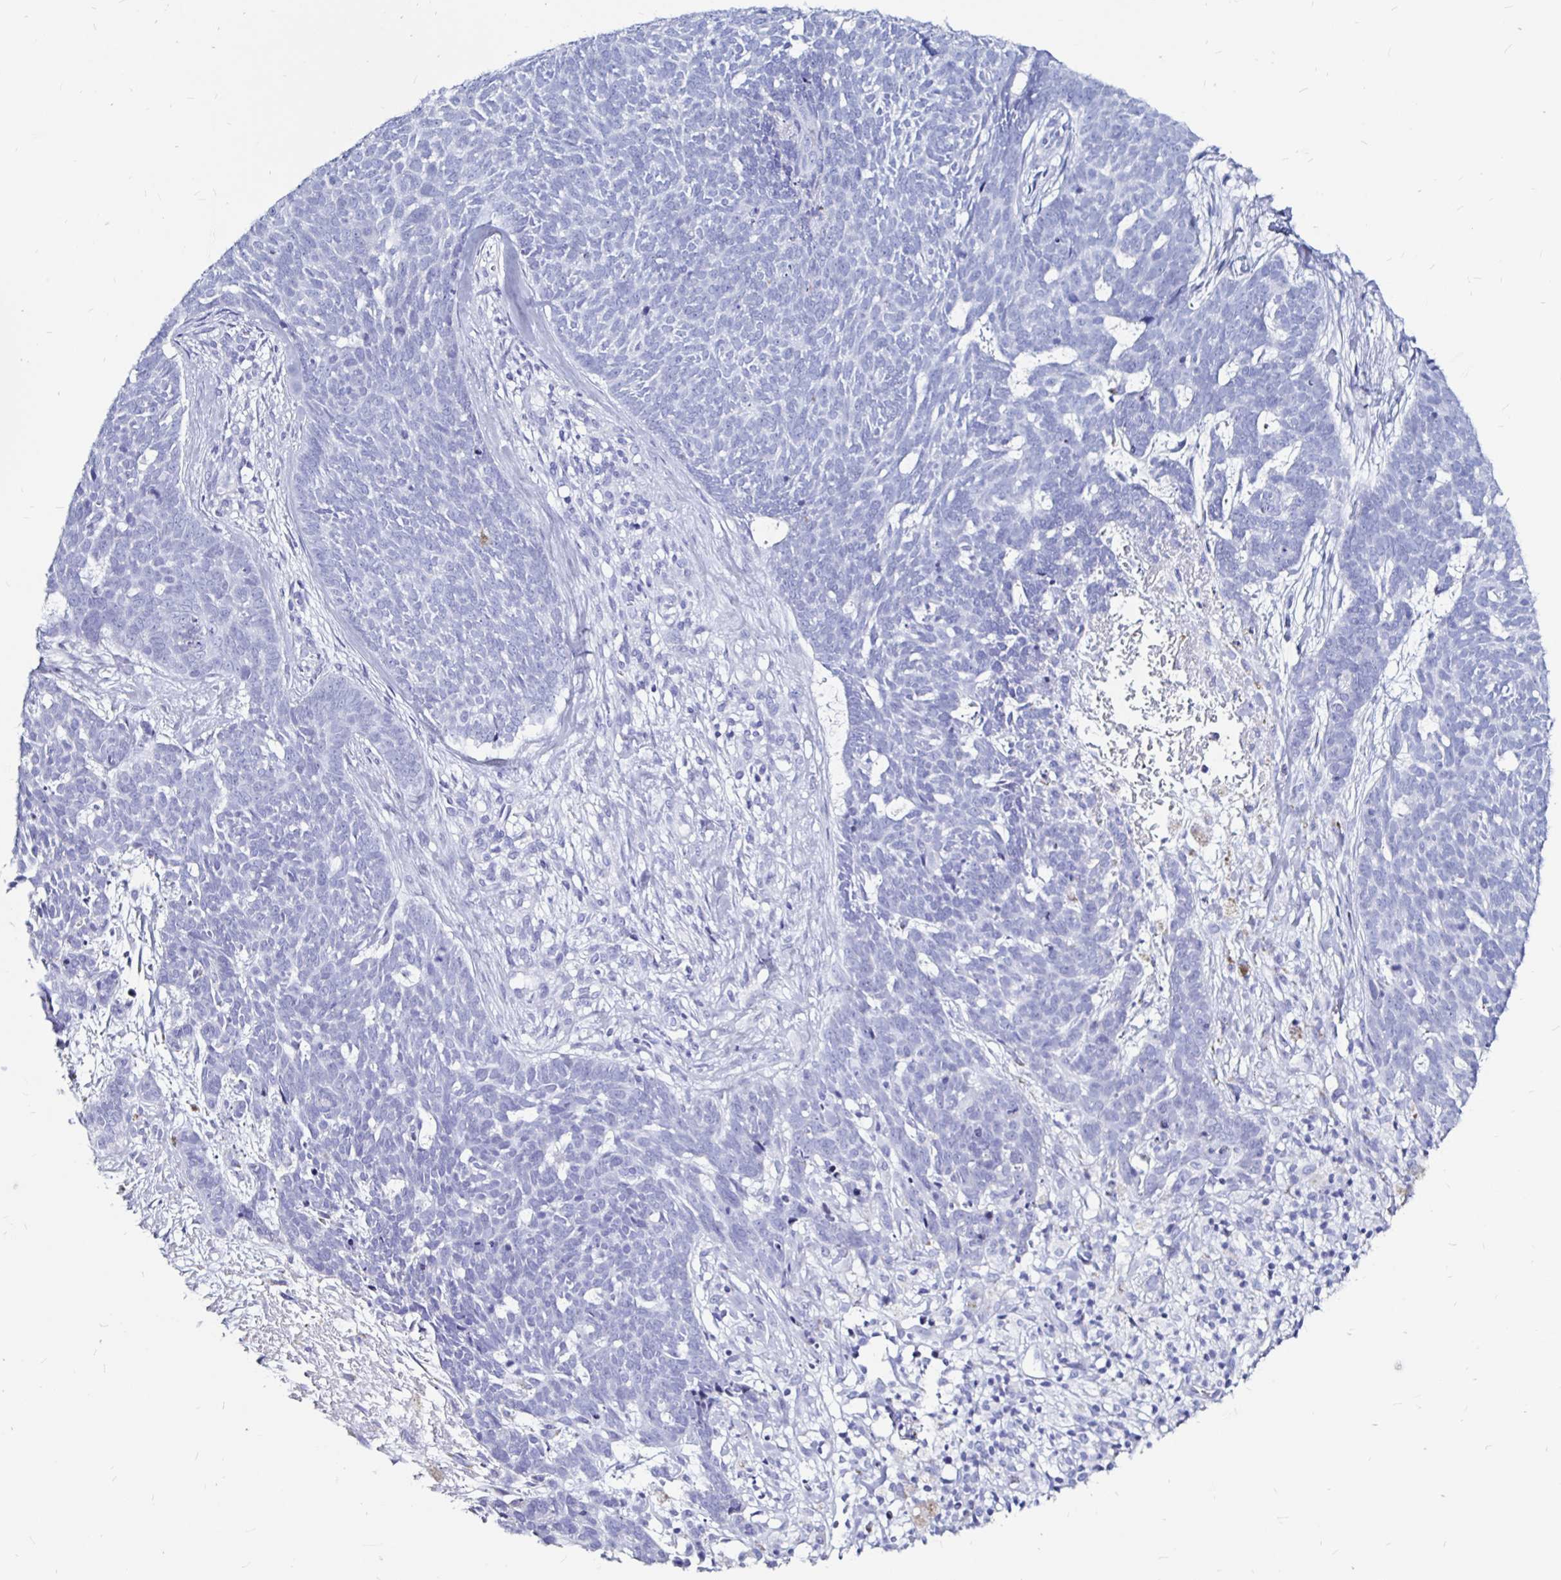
{"staining": {"intensity": "negative", "quantity": "none", "location": "none"}, "tissue": "skin cancer", "cell_type": "Tumor cells", "image_type": "cancer", "snomed": [{"axis": "morphology", "description": "Basal cell carcinoma"}, {"axis": "topography", "description": "Skin"}], "caption": "This histopathology image is of basal cell carcinoma (skin) stained with immunohistochemistry (IHC) to label a protein in brown with the nuclei are counter-stained blue. There is no positivity in tumor cells. (IHC, brightfield microscopy, high magnification).", "gene": "LUZP4", "patient": {"sex": "female", "age": 78}}